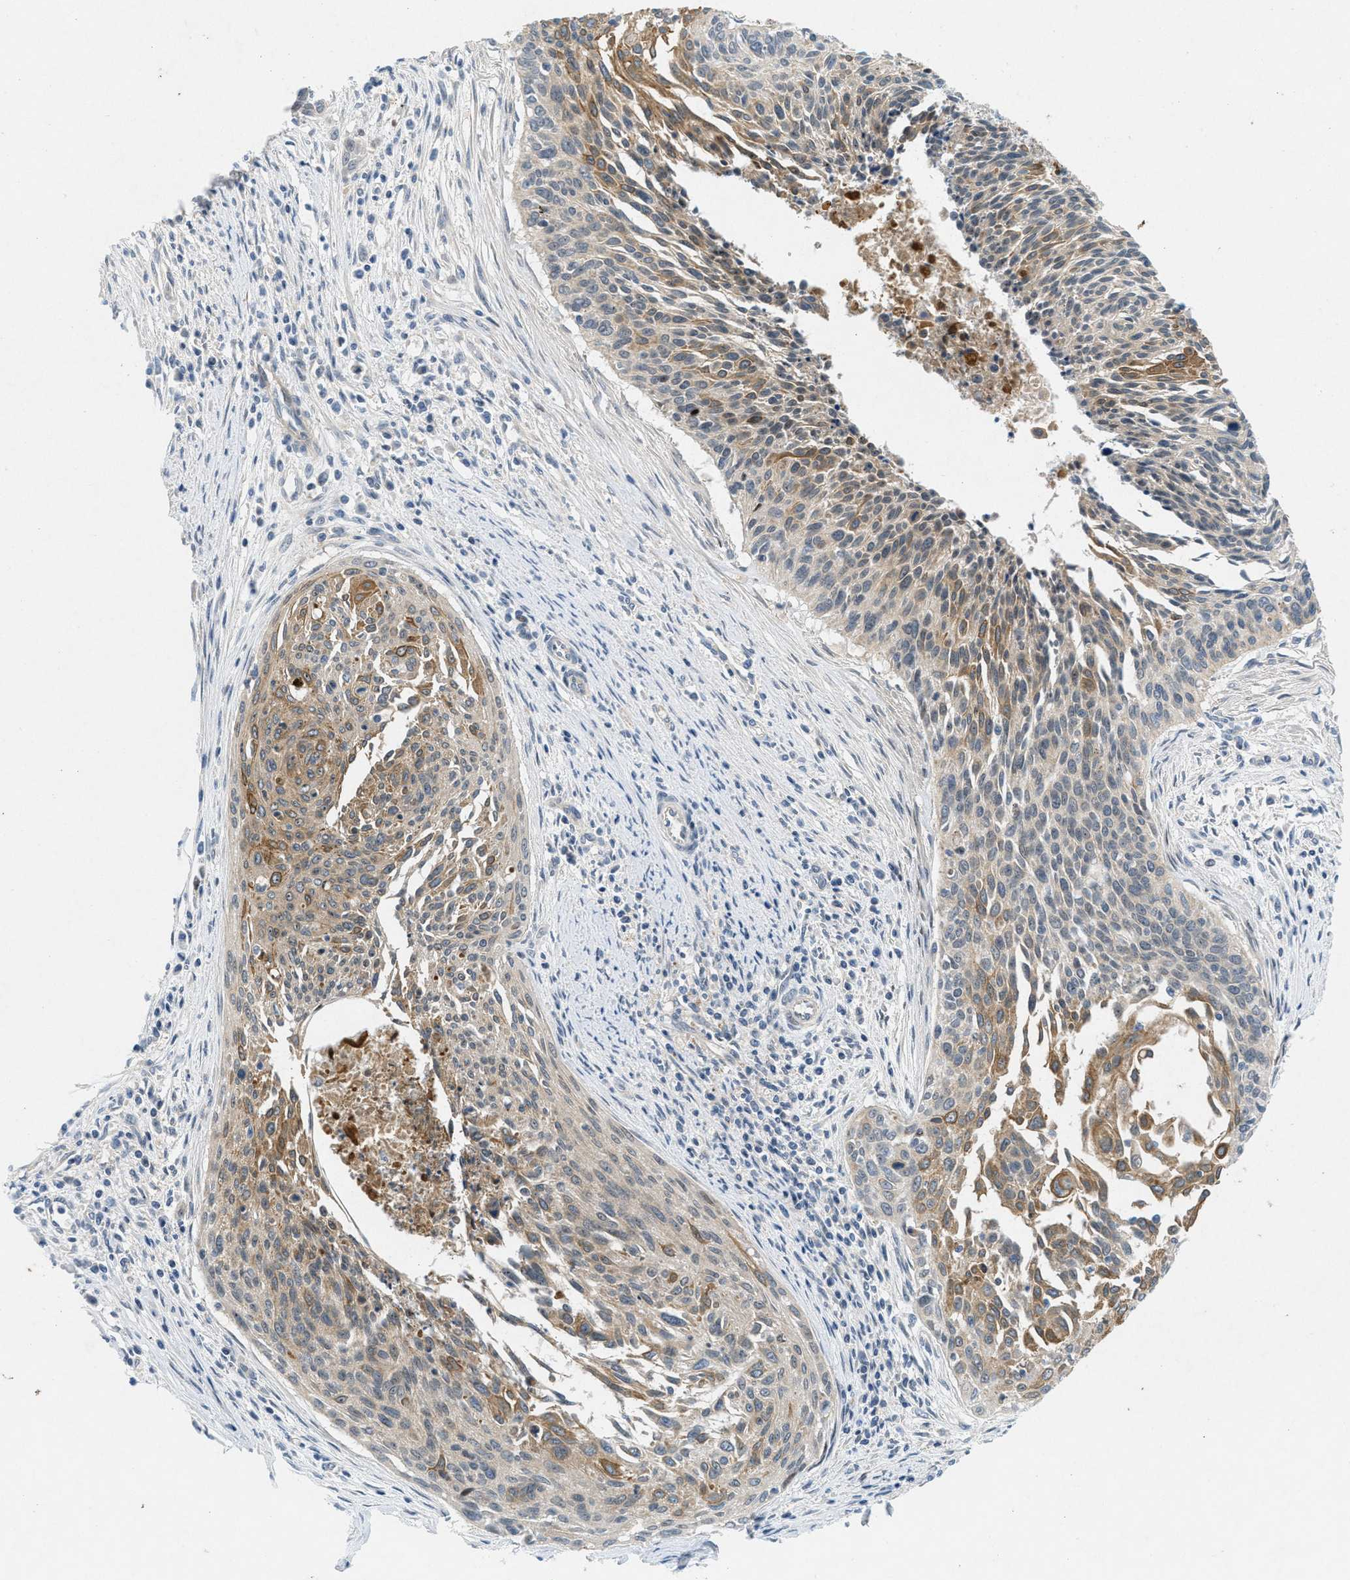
{"staining": {"intensity": "moderate", "quantity": "25%-75%", "location": "cytoplasmic/membranous"}, "tissue": "cervical cancer", "cell_type": "Tumor cells", "image_type": "cancer", "snomed": [{"axis": "morphology", "description": "Squamous cell carcinoma, NOS"}, {"axis": "topography", "description": "Cervix"}], "caption": "A micrograph showing moderate cytoplasmic/membranous staining in about 25%-75% of tumor cells in cervical cancer (squamous cell carcinoma), as visualized by brown immunohistochemical staining.", "gene": "SIGMAR1", "patient": {"sex": "female", "age": 55}}